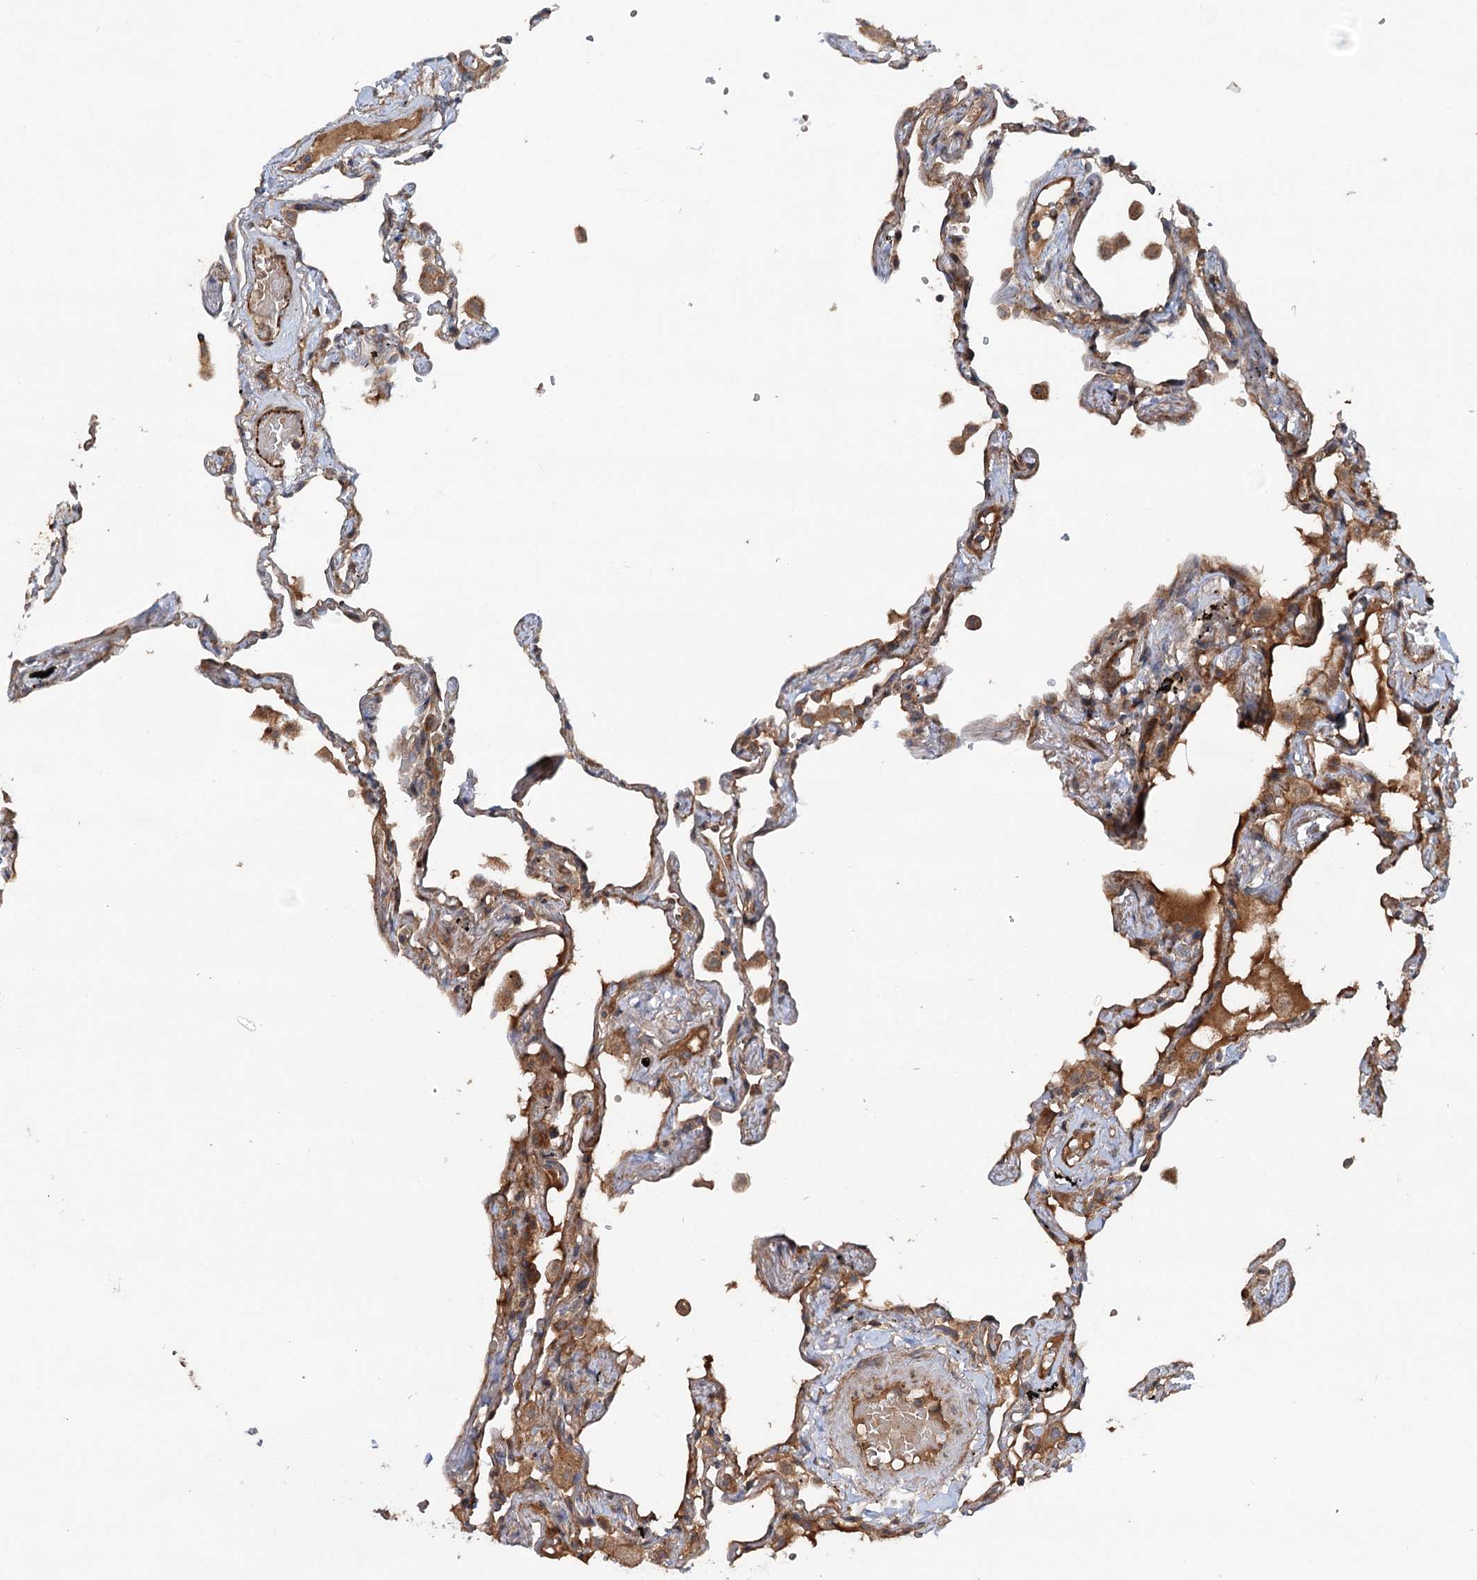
{"staining": {"intensity": "moderate", "quantity": ">75%", "location": "cytoplasmic/membranous"}, "tissue": "lung", "cell_type": "Alveolar cells", "image_type": "normal", "snomed": [{"axis": "morphology", "description": "Normal tissue, NOS"}, {"axis": "topography", "description": "Lung"}], "caption": "Lung stained with IHC demonstrates moderate cytoplasmic/membranous positivity in about >75% of alveolar cells. (Stains: DAB (3,3'-diaminobenzidine) in brown, nuclei in blue, Microscopy: brightfield microscopy at high magnification).", "gene": "ADGRG4", "patient": {"sex": "female", "age": 67}}